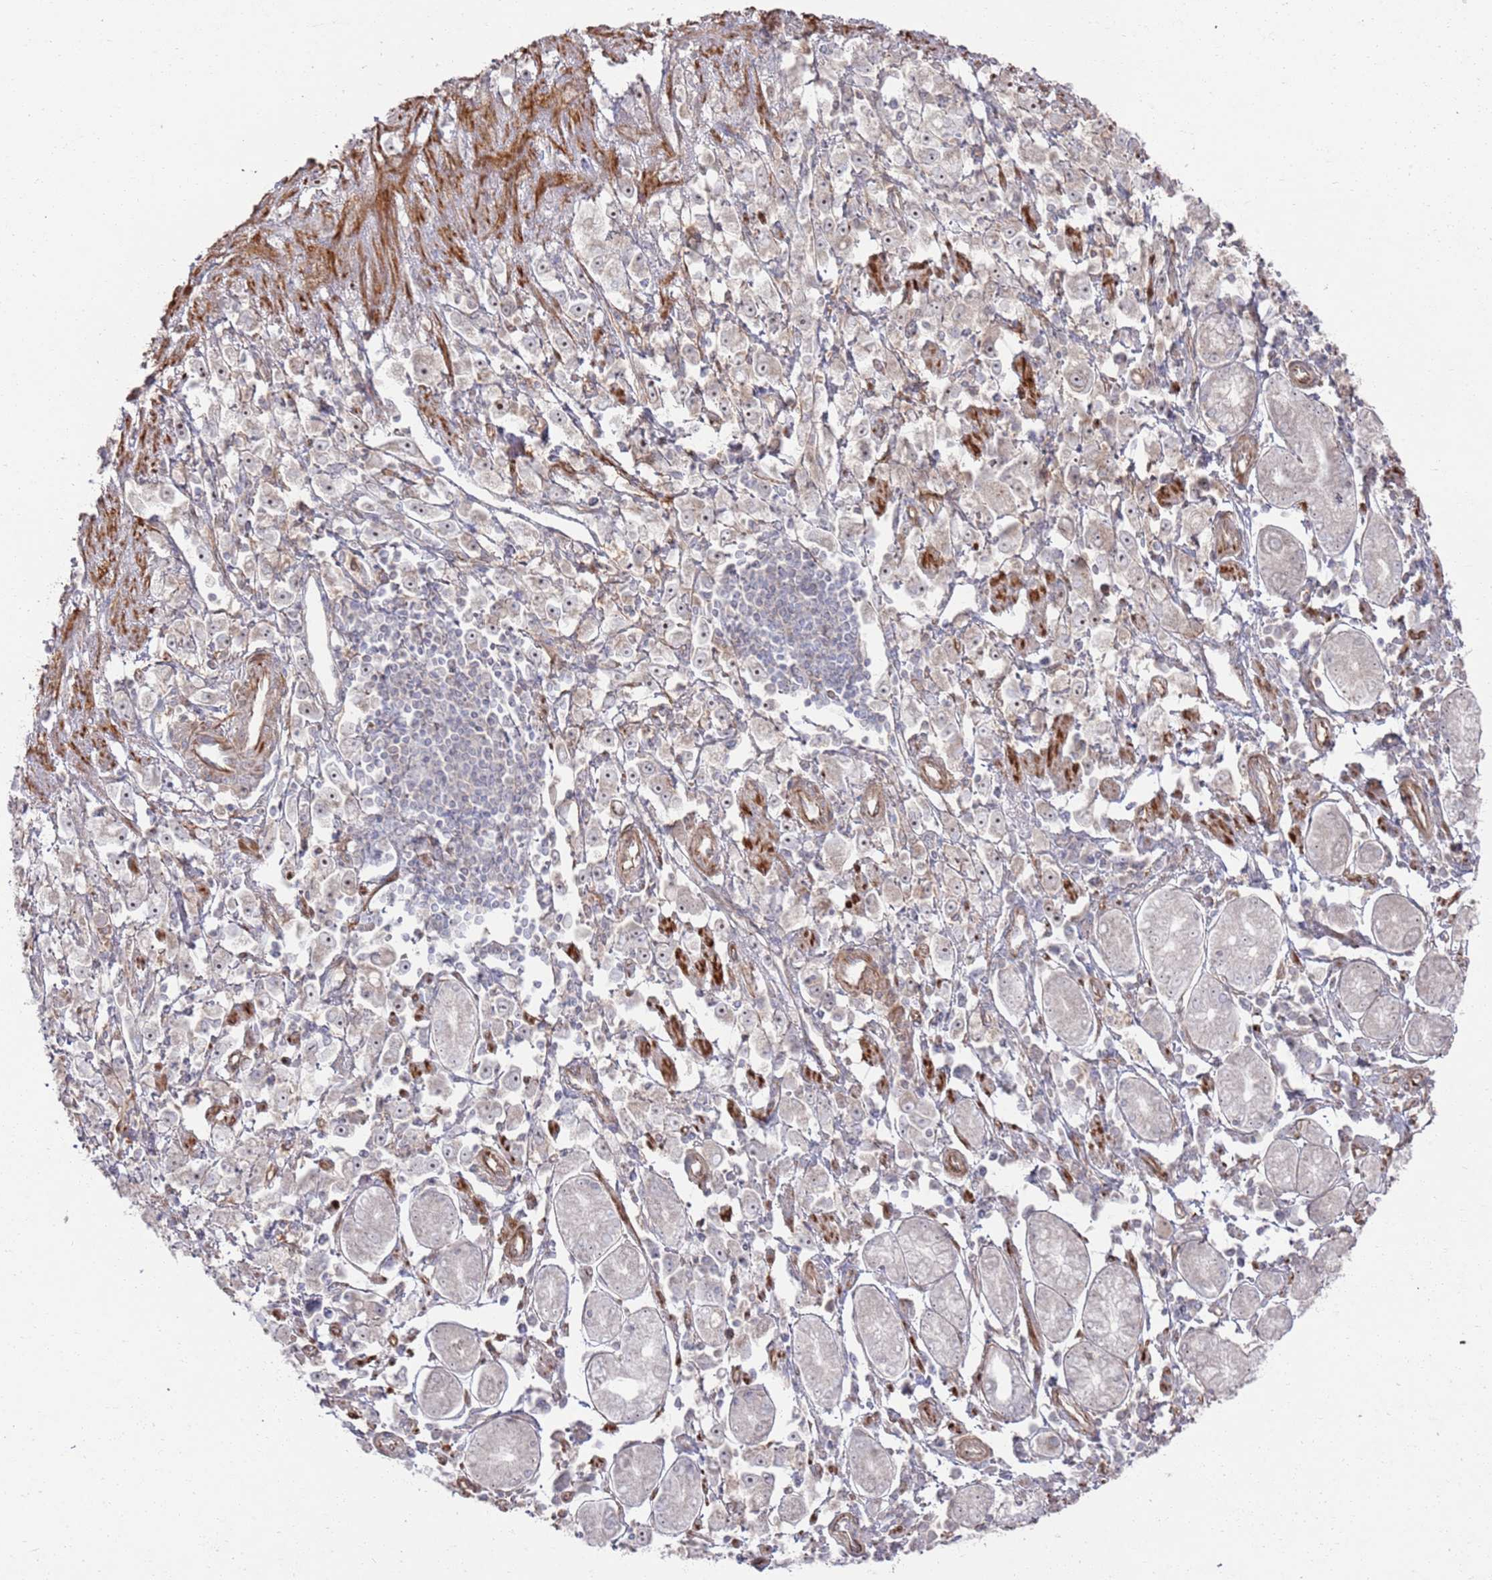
{"staining": {"intensity": "weak", "quantity": "25%-75%", "location": "nuclear"}, "tissue": "stomach cancer", "cell_type": "Tumor cells", "image_type": "cancer", "snomed": [{"axis": "morphology", "description": "Adenocarcinoma, NOS"}, {"axis": "topography", "description": "Stomach"}], "caption": "A high-resolution histopathology image shows immunohistochemistry staining of stomach adenocarcinoma, which exhibits weak nuclear expression in approximately 25%-75% of tumor cells. (Brightfield microscopy of DAB IHC at high magnification).", "gene": "PHF21A", "patient": {"sex": "female", "age": 59}}